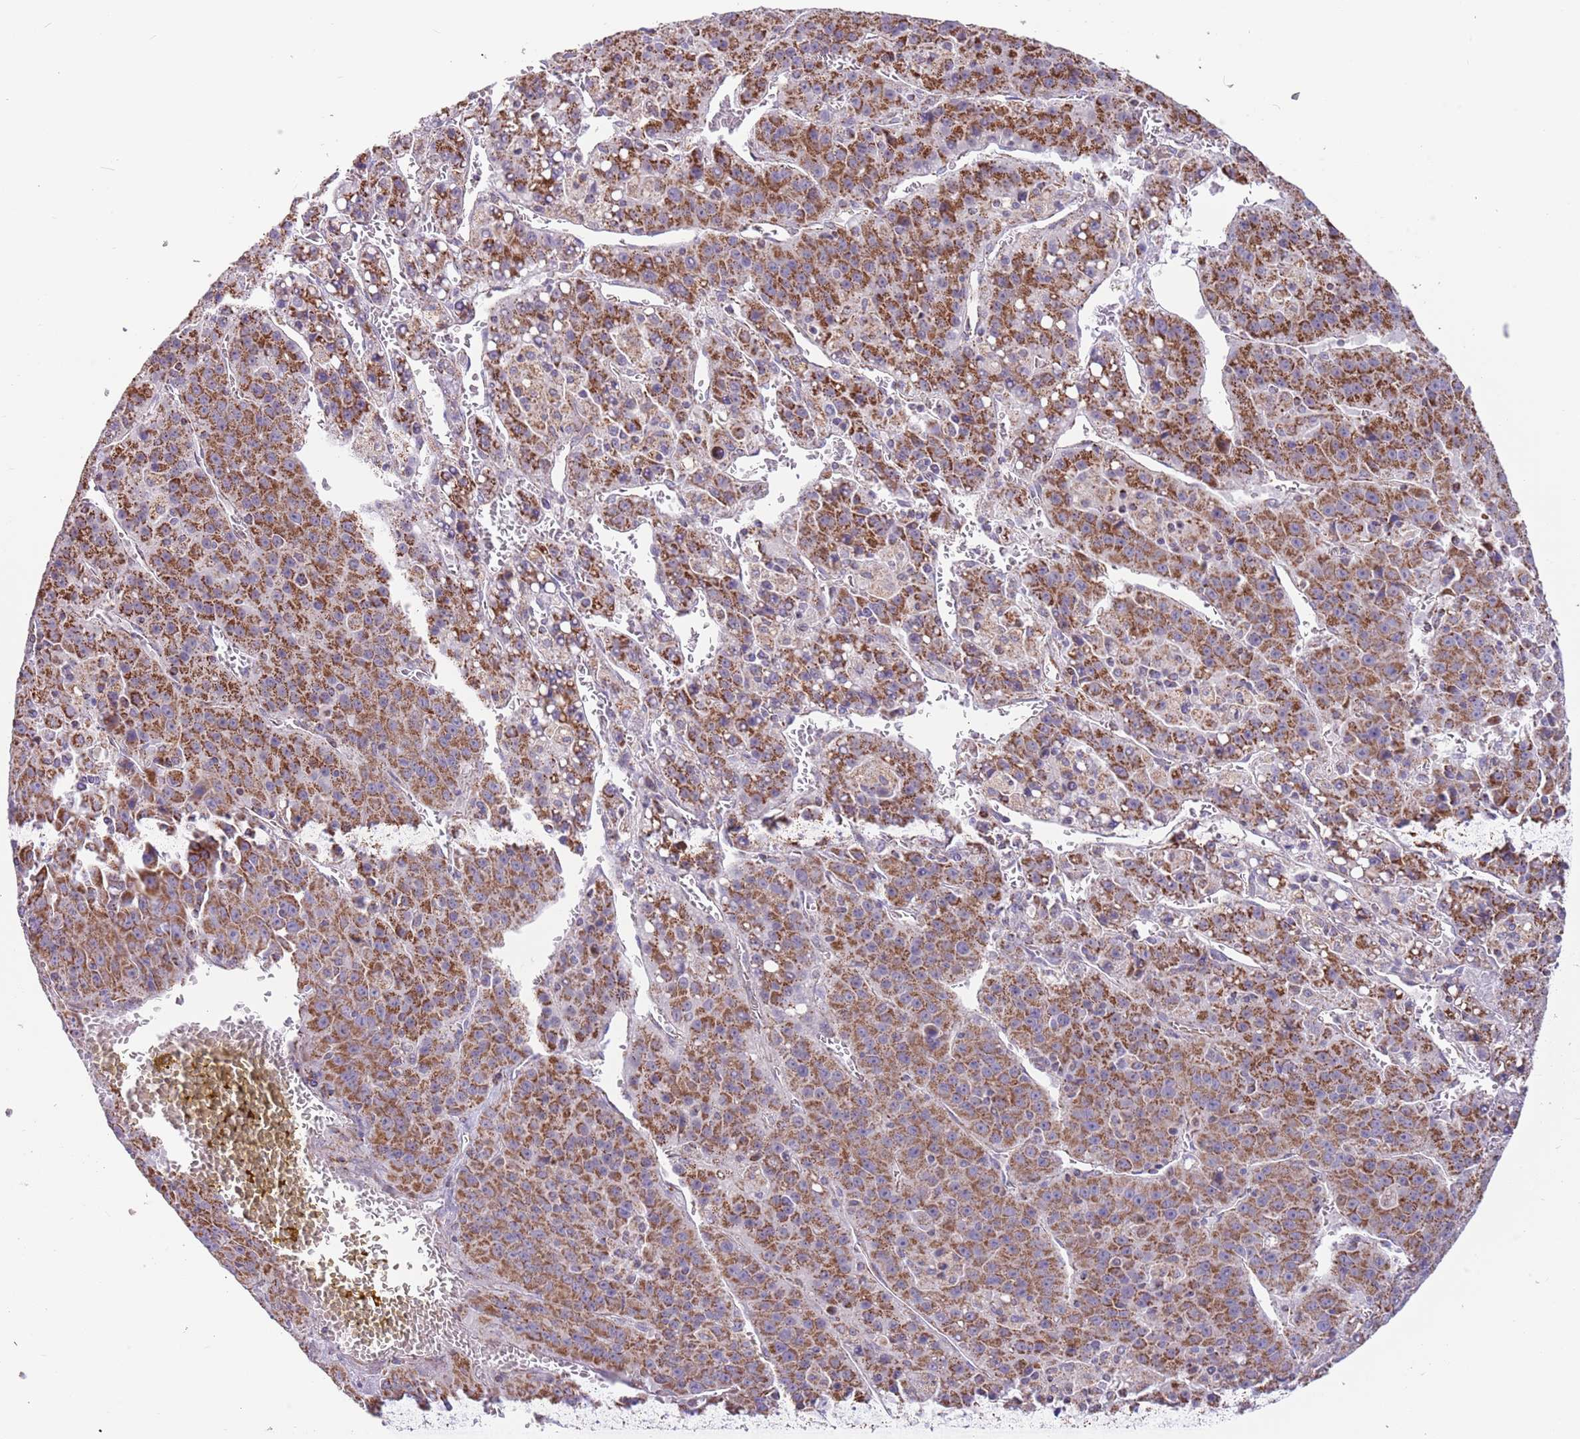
{"staining": {"intensity": "strong", "quantity": ">75%", "location": "cytoplasmic/membranous"}, "tissue": "liver cancer", "cell_type": "Tumor cells", "image_type": "cancer", "snomed": [{"axis": "morphology", "description": "Carcinoma, Hepatocellular, NOS"}, {"axis": "topography", "description": "Liver"}], "caption": "About >75% of tumor cells in human liver hepatocellular carcinoma demonstrate strong cytoplasmic/membranous protein expression as visualized by brown immunohistochemical staining.", "gene": "LHX6", "patient": {"sex": "female", "age": 53}}